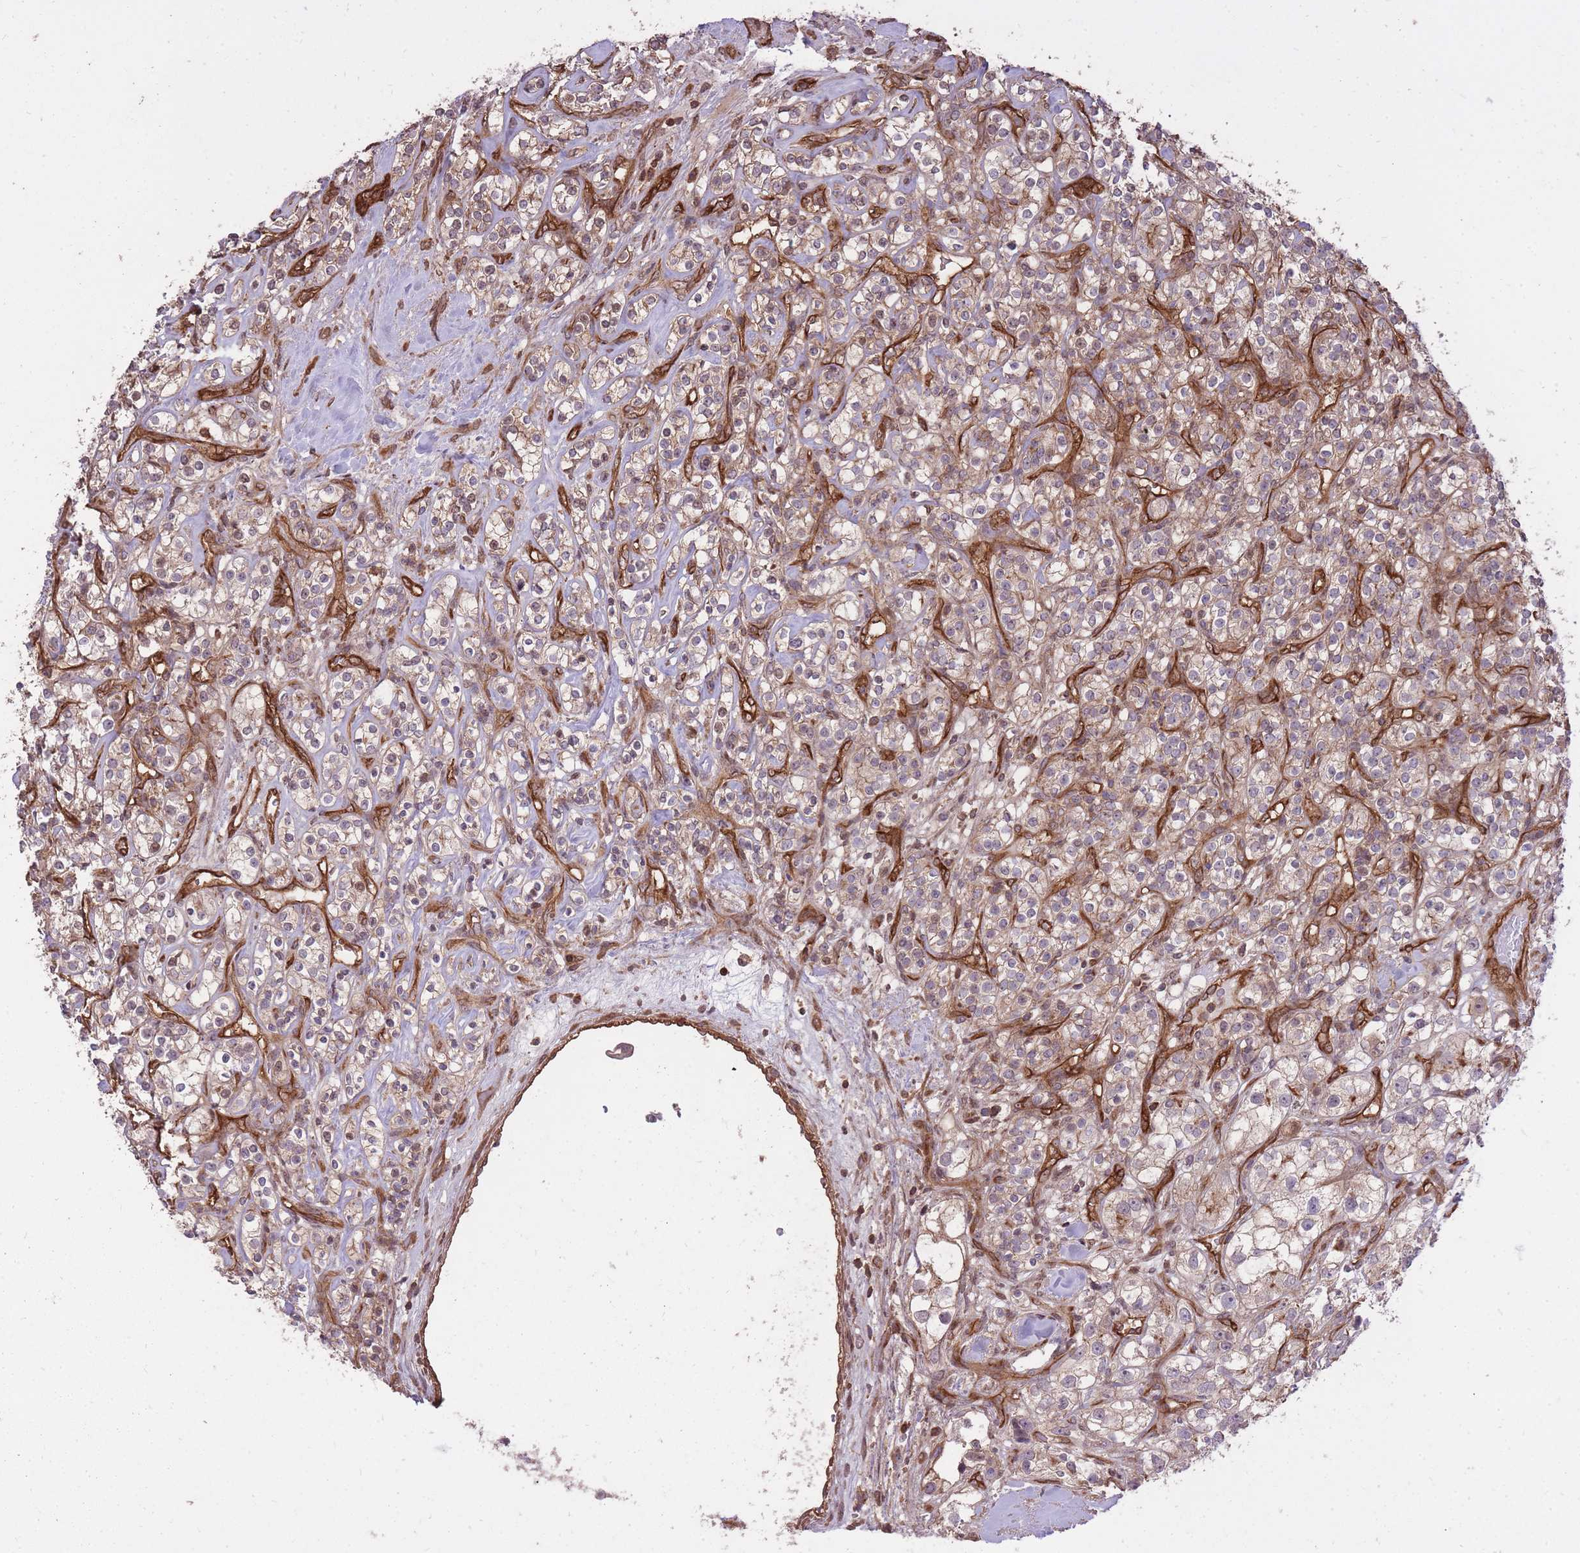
{"staining": {"intensity": "weak", "quantity": "25%-75%", "location": "cytoplasmic/membranous"}, "tissue": "renal cancer", "cell_type": "Tumor cells", "image_type": "cancer", "snomed": [{"axis": "morphology", "description": "Adenocarcinoma, NOS"}, {"axis": "topography", "description": "Kidney"}], "caption": "Brown immunohistochemical staining in adenocarcinoma (renal) shows weak cytoplasmic/membranous positivity in approximately 25%-75% of tumor cells.", "gene": "PLD1", "patient": {"sex": "male", "age": 77}}